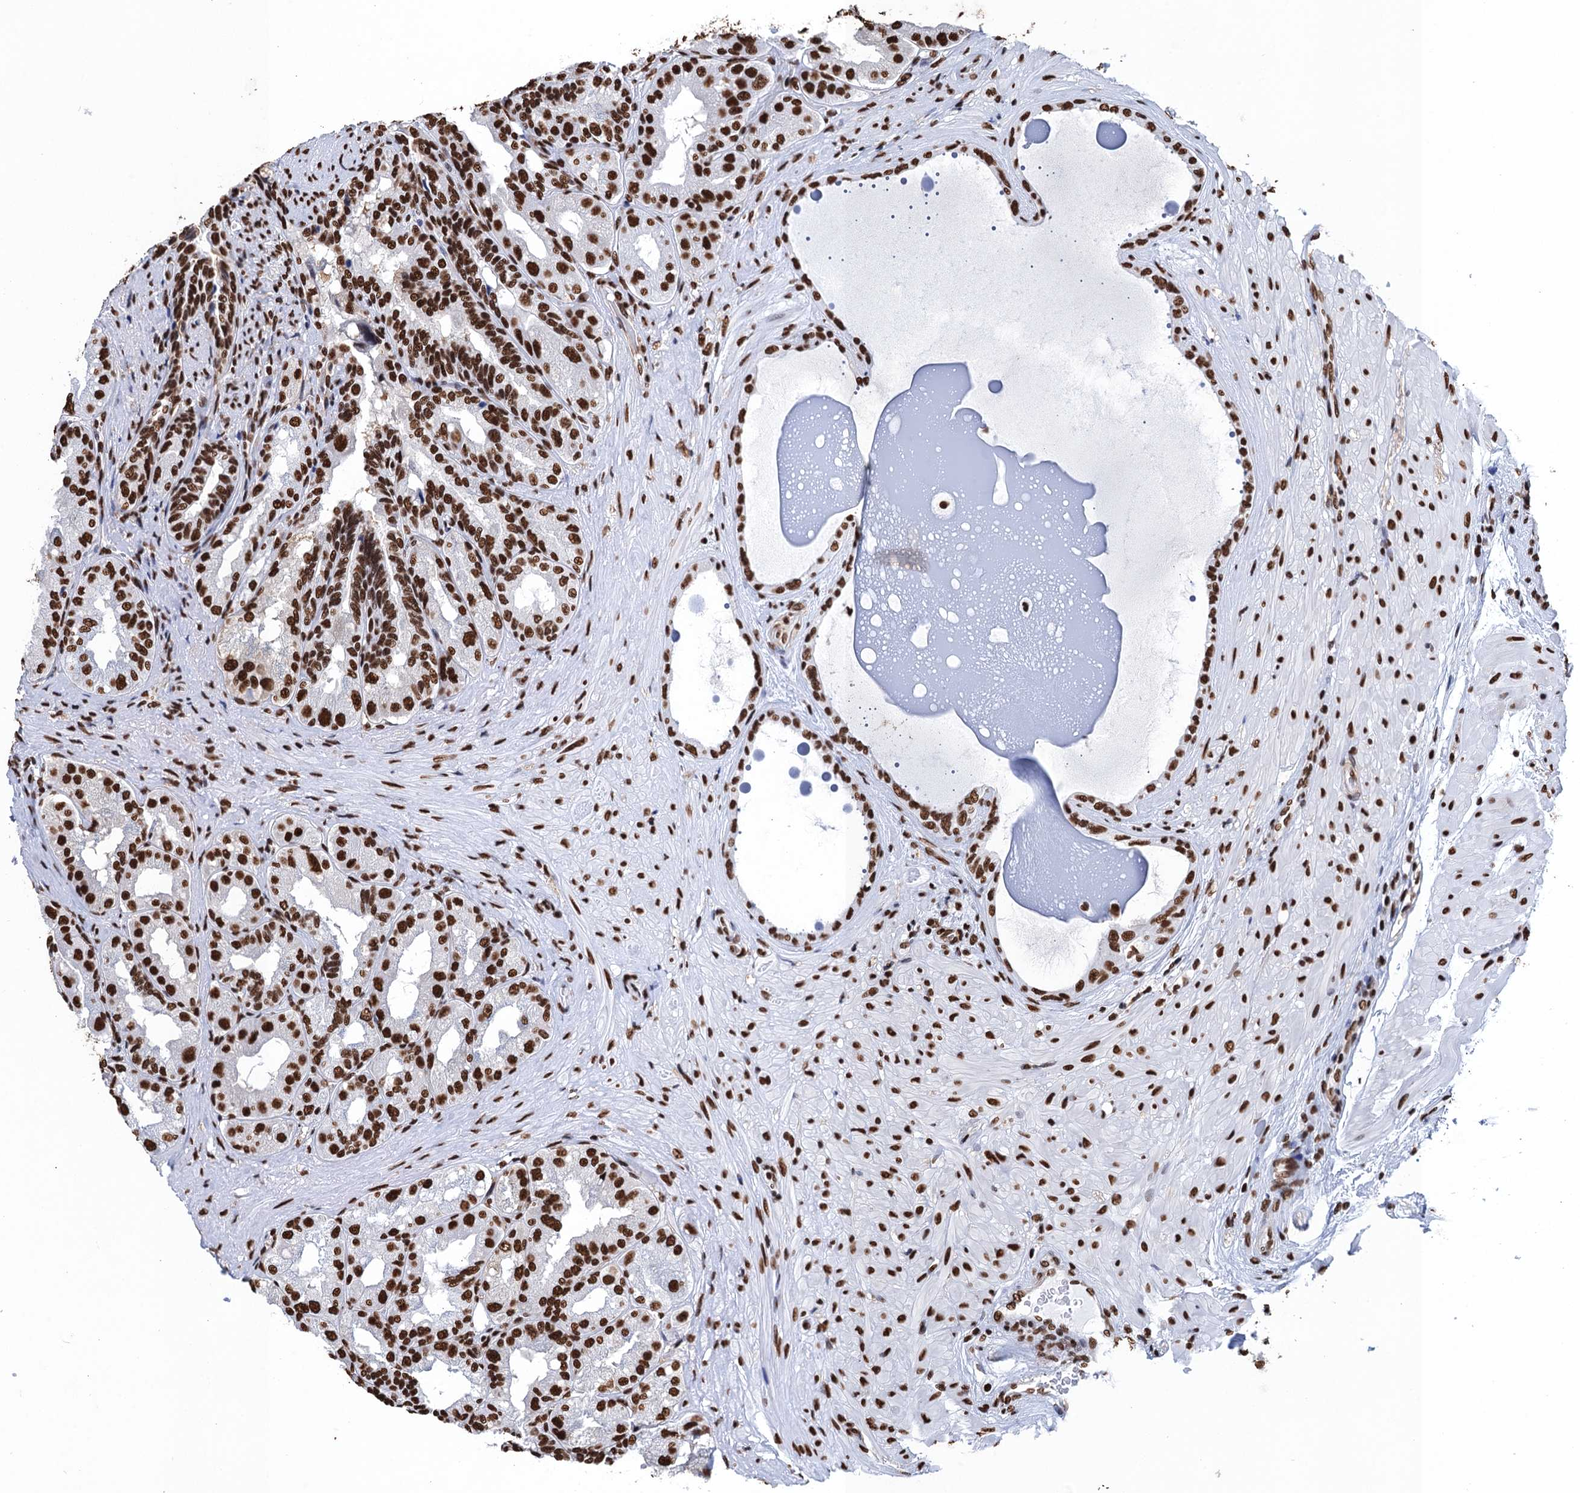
{"staining": {"intensity": "strong", "quantity": ">75%", "location": "nuclear"}, "tissue": "seminal vesicle", "cell_type": "Glandular cells", "image_type": "normal", "snomed": [{"axis": "morphology", "description": "Normal tissue, NOS"}, {"axis": "topography", "description": "Seminal veicle"}, {"axis": "topography", "description": "Peripheral nerve tissue"}], "caption": "Immunohistochemical staining of benign human seminal vesicle reveals high levels of strong nuclear expression in about >75% of glandular cells. (brown staining indicates protein expression, while blue staining denotes nuclei).", "gene": "UBA2", "patient": {"sex": "male", "age": 63}}